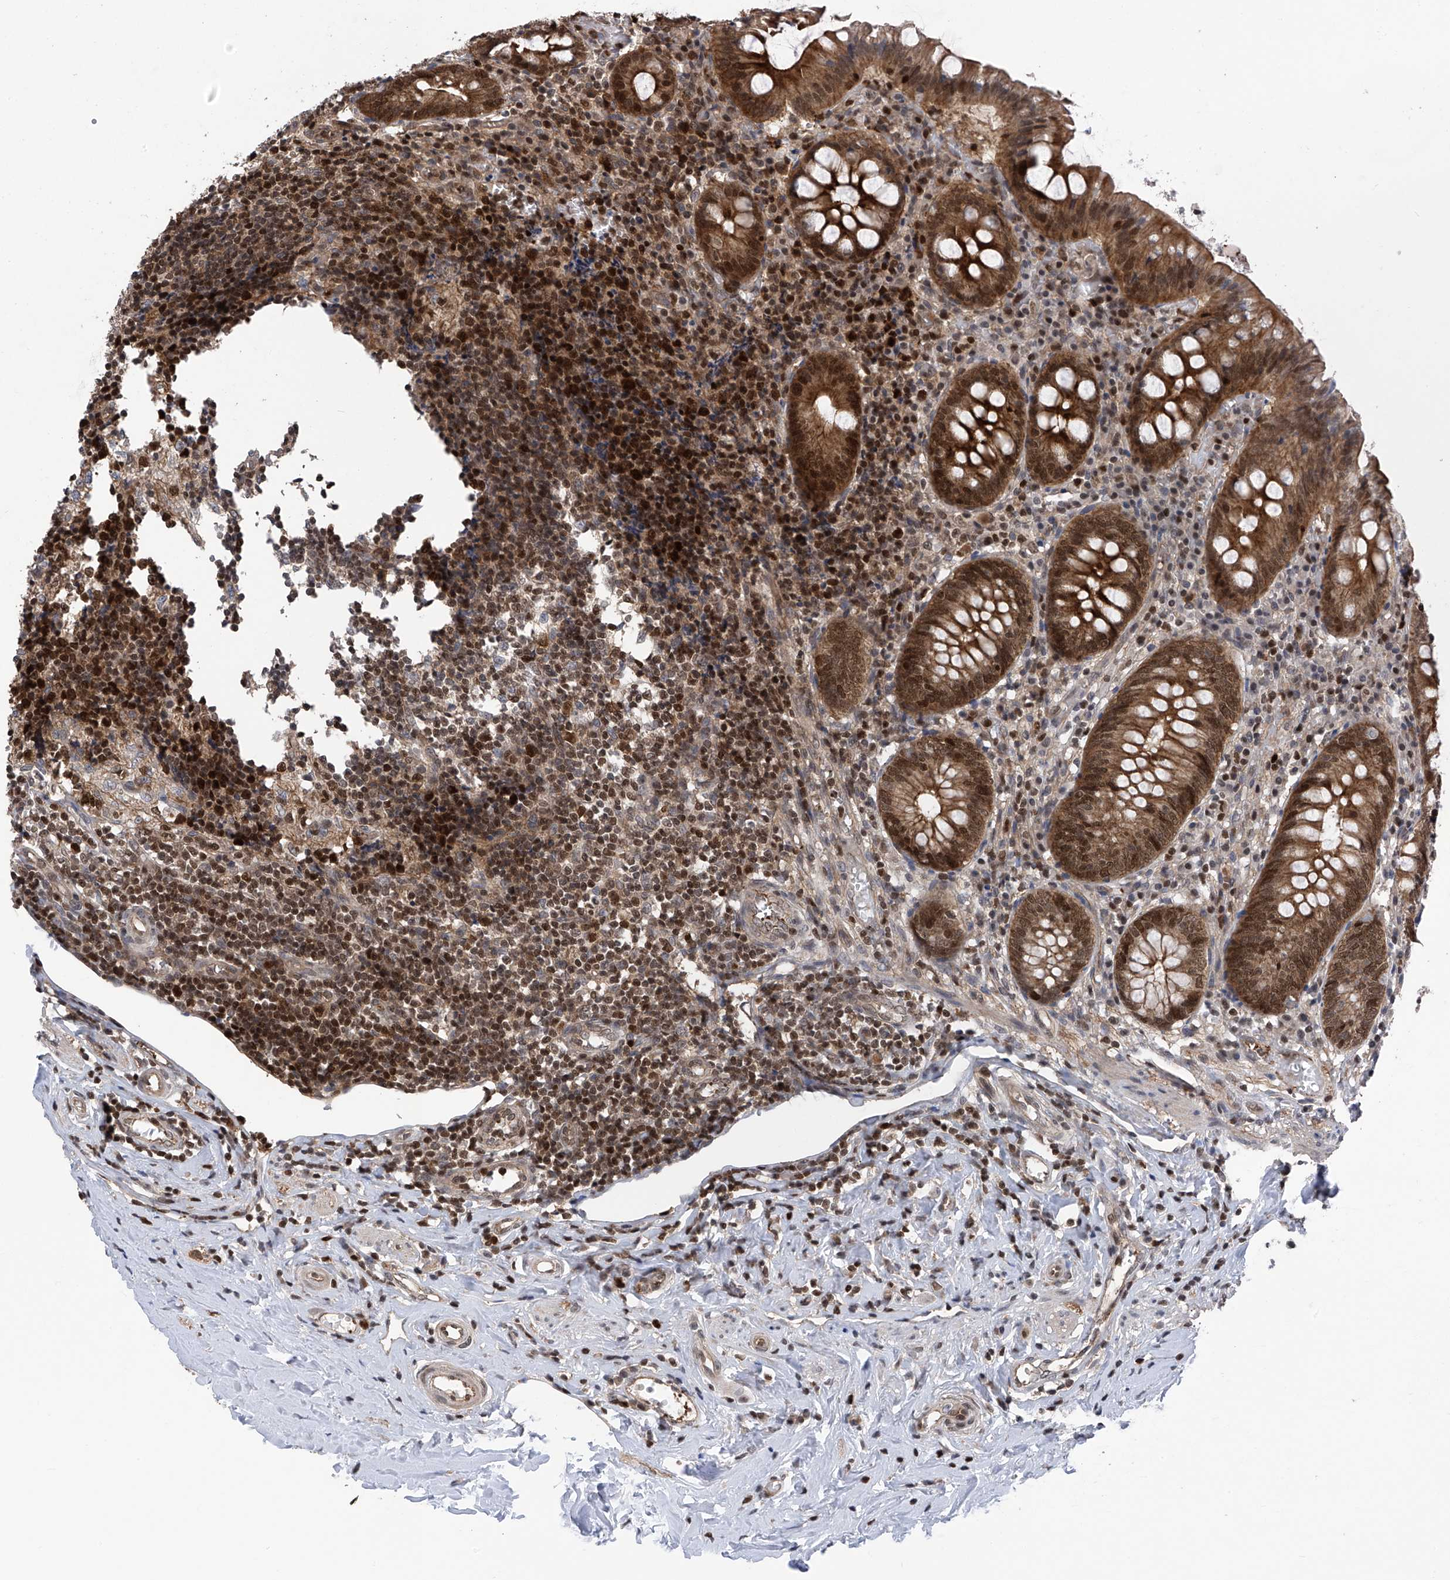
{"staining": {"intensity": "strong", "quantity": ">75%", "location": "cytoplasmic/membranous,nuclear"}, "tissue": "appendix", "cell_type": "Glandular cells", "image_type": "normal", "snomed": [{"axis": "morphology", "description": "Normal tissue, NOS"}, {"axis": "topography", "description": "Appendix"}], "caption": "This histopathology image reveals IHC staining of unremarkable appendix, with high strong cytoplasmic/membranous,nuclear expression in approximately >75% of glandular cells.", "gene": "DNAJC9", "patient": {"sex": "female", "age": 54}}